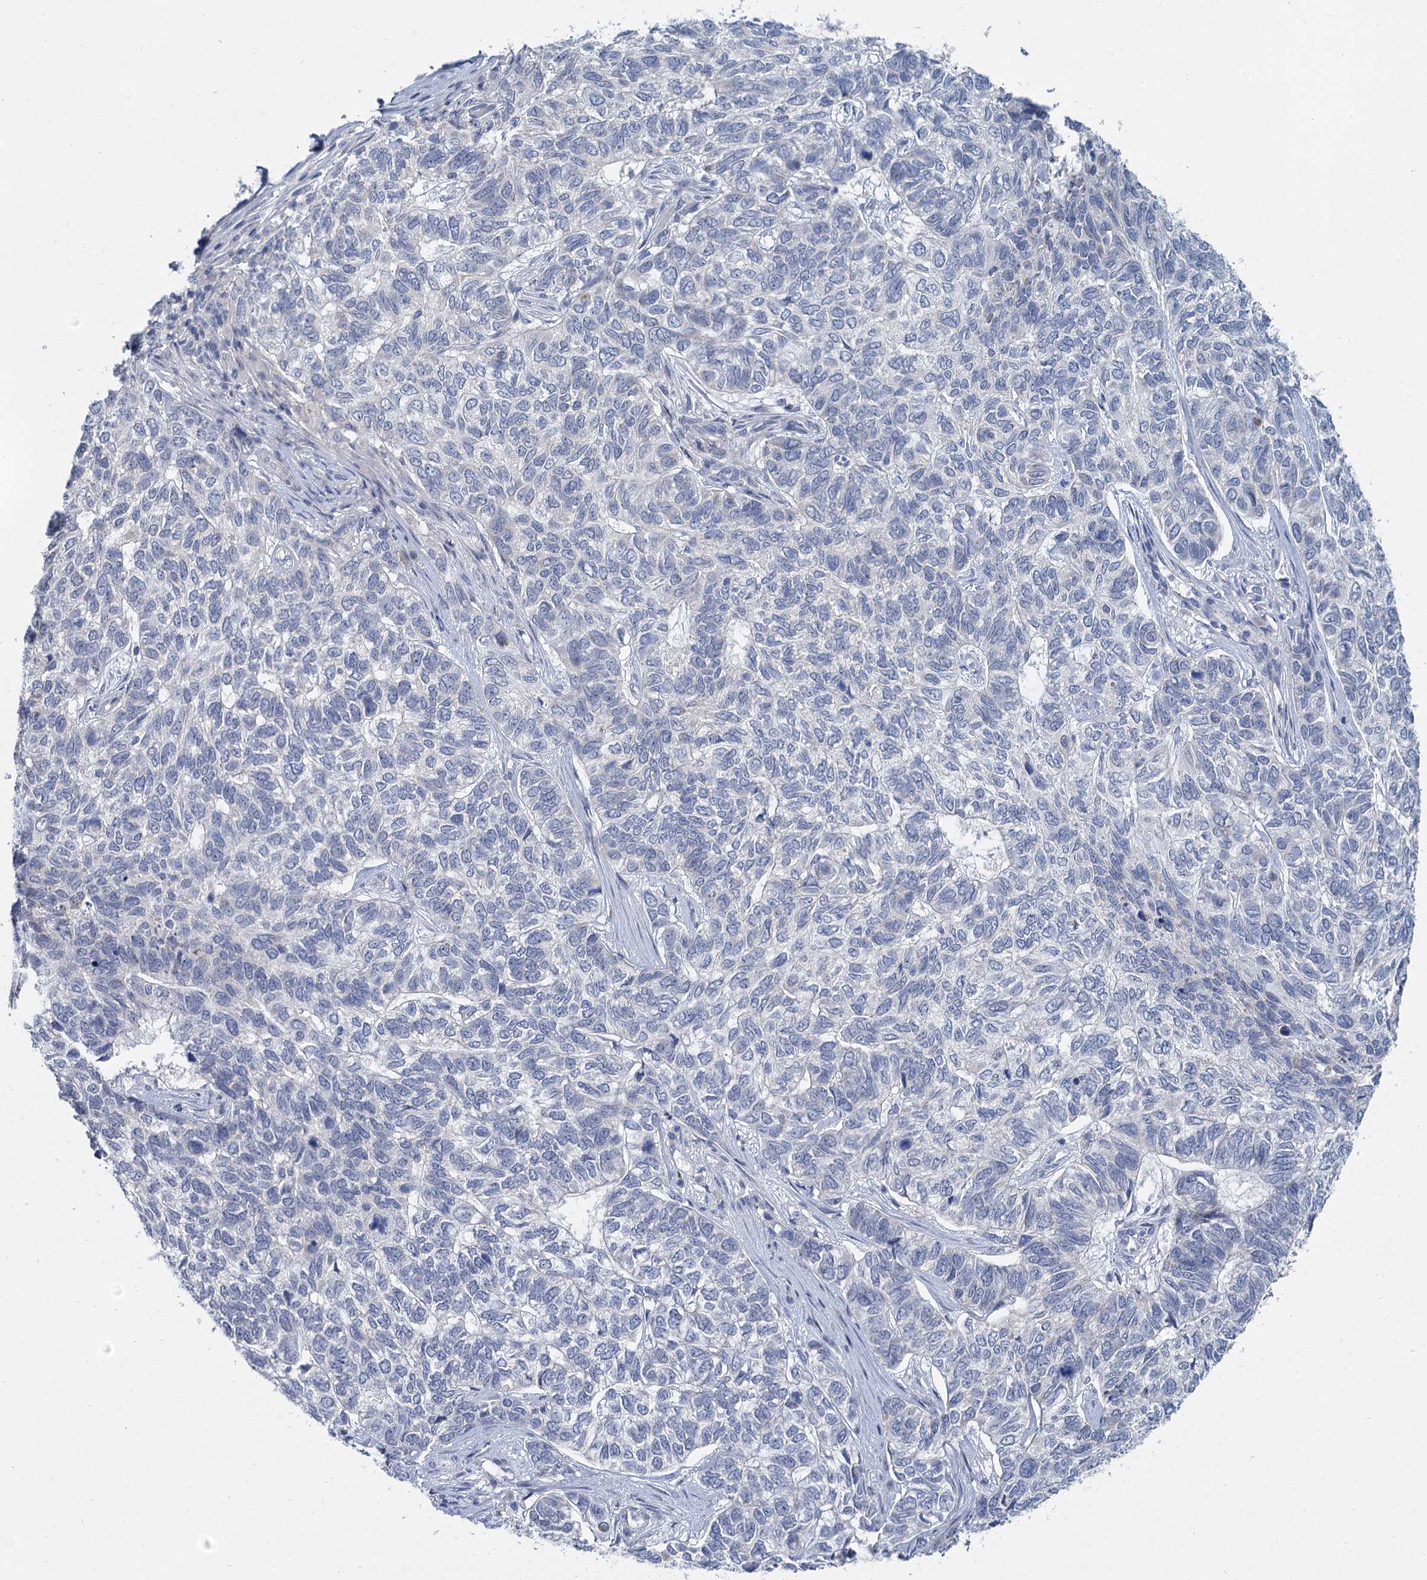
{"staining": {"intensity": "negative", "quantity": "none", "location": "none"}, "tissue": "skin cancer", "cell_type": "Tumor cells", "image_type": "cancer", "snomed": [{"axis": "morphology", "description": "Basal cell carcinoma"}, {"axis": "topography", "description": "Skin"}], "caption": "Immunohistochemistry (IHC) histopathology image of skin basal cell carcinoma stained for a protein (brown), which exhibits no expression in tumor cells.", "gene": "ACRBP", "patient": {"sex": "female", "age": 65}}